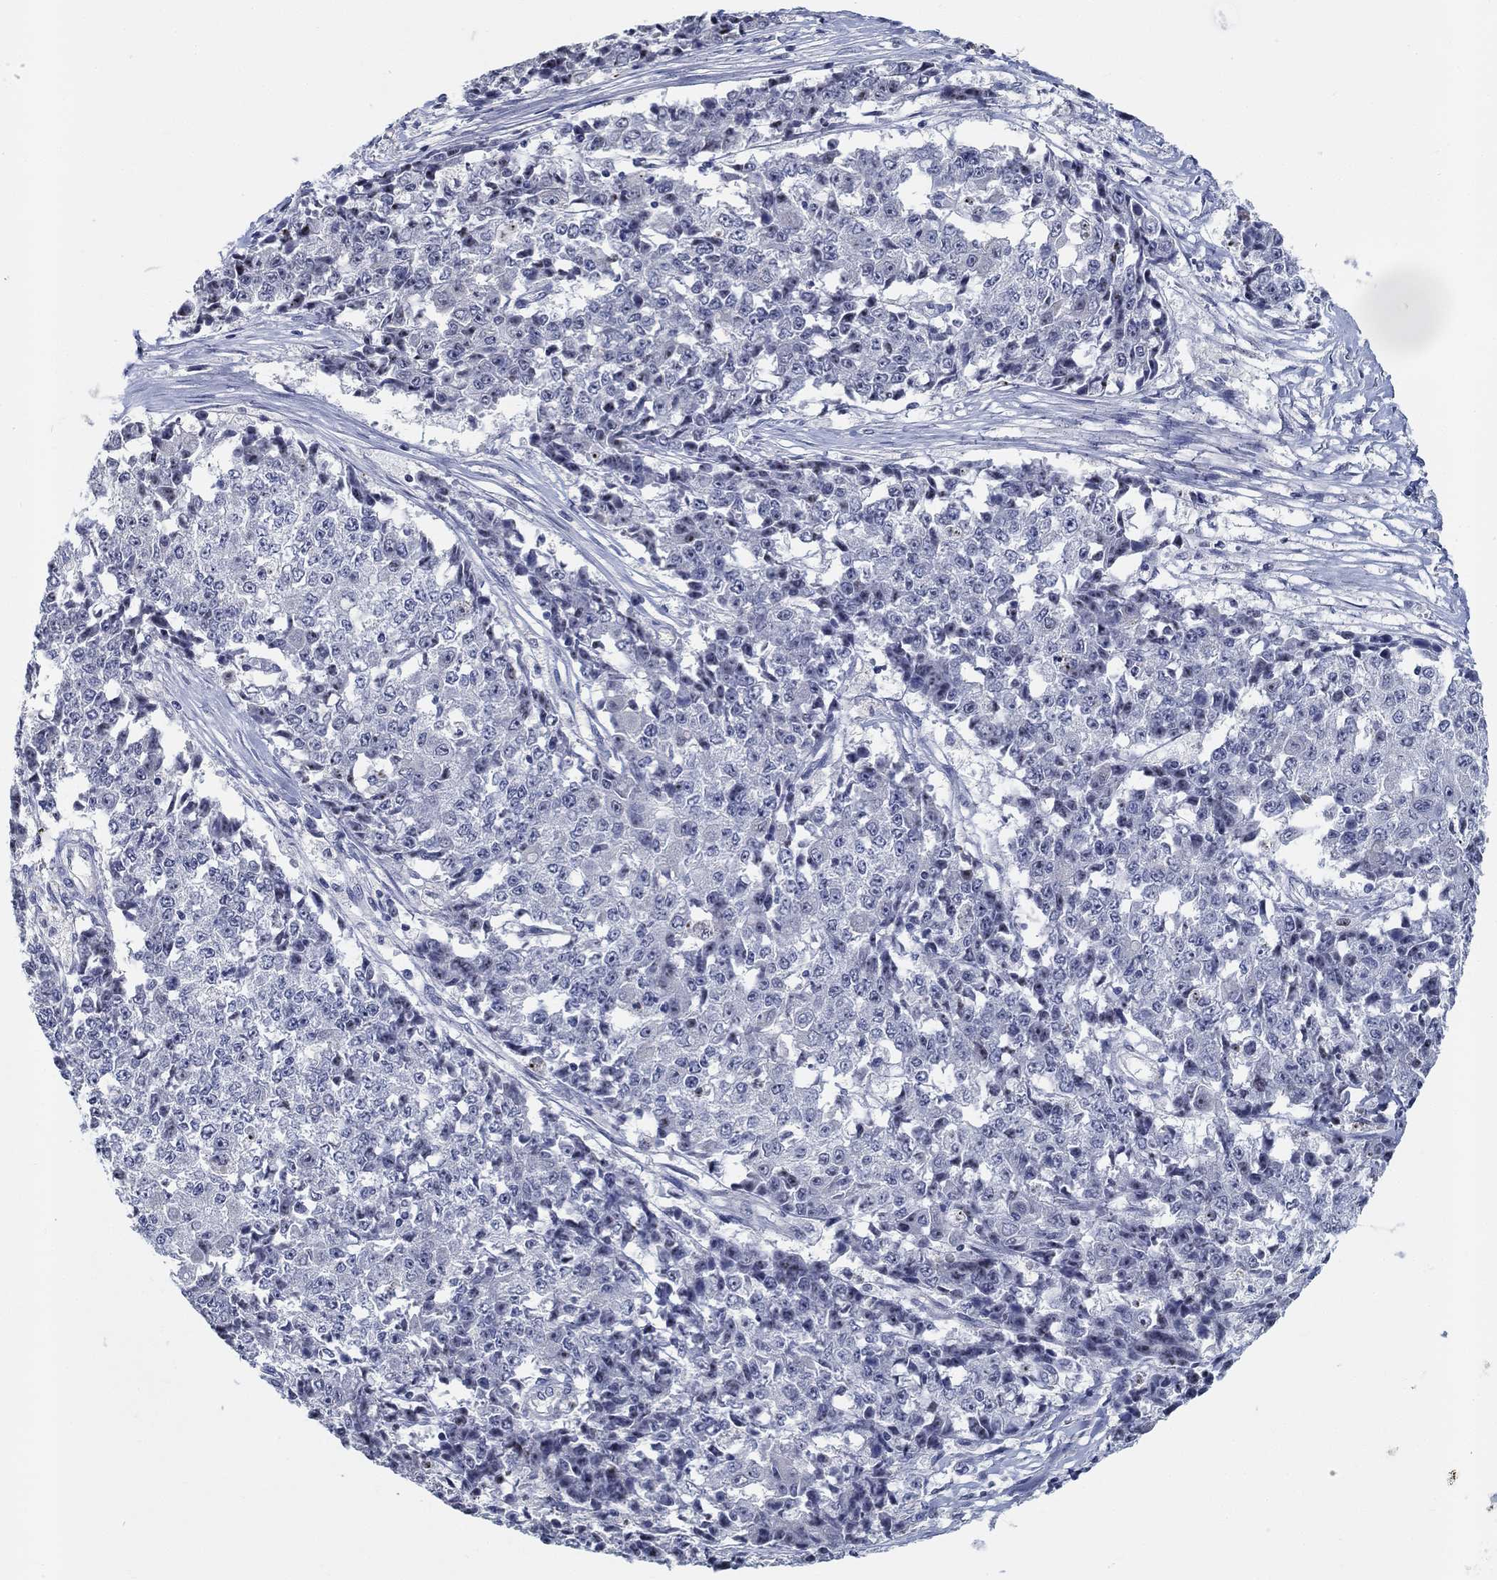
{"staining": {"intensity": "negative", "quantity": "none", "location": "none"}, "tissue": "ovarian cancer", "cell_type": "Tumor cells", "image_type": "cancer", "snomed": [{"axis": "morphology", "description": "Carcinoma, endometroid"}, {"axis": "topography", "description": "Ovary"}], "caption": "Protein analysis of ovarian cancer (endometroid carcinoma) shows no significant positivity in tumor cells.", "gene": "SMIM18", "patient": {"sex": "female", "age": 42}}